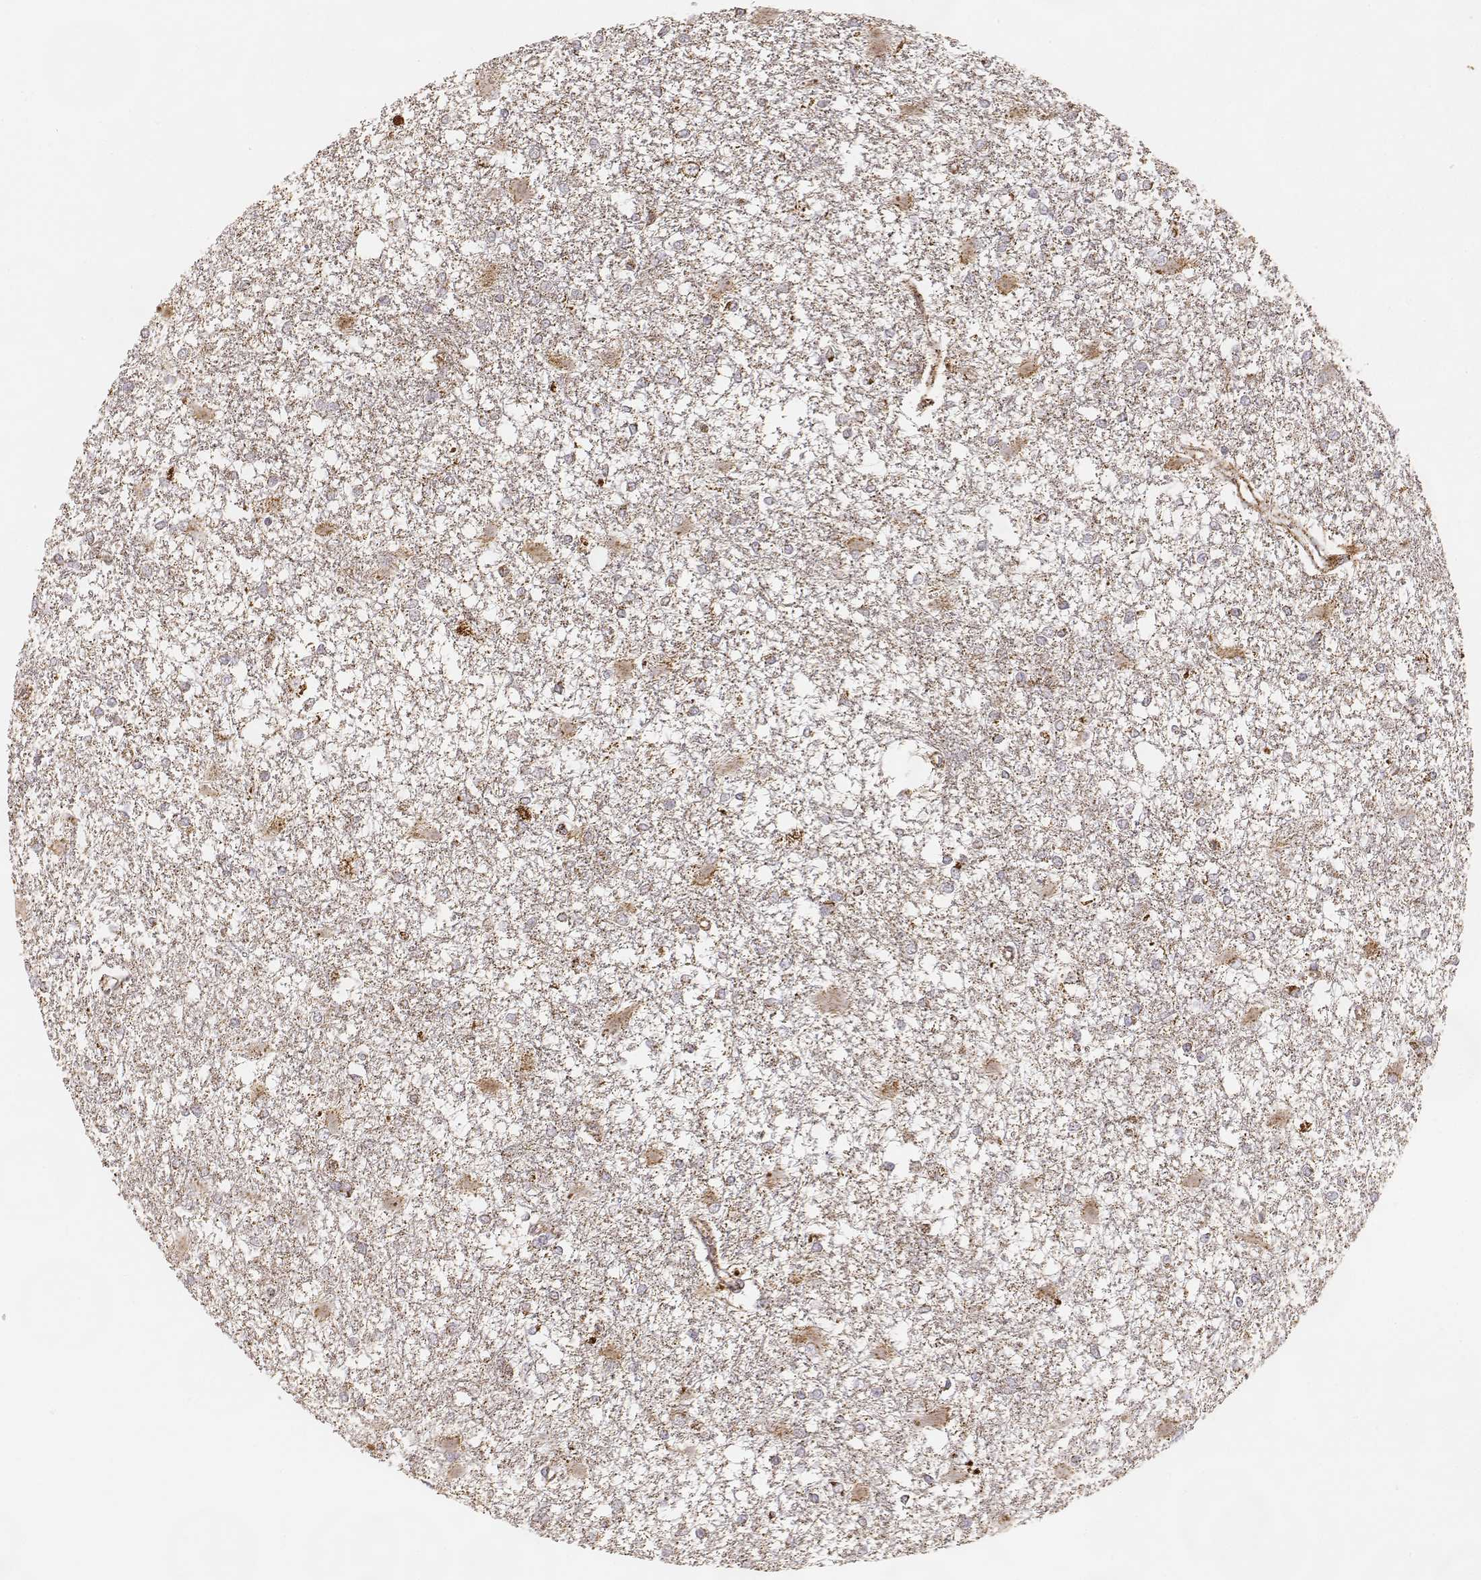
{"staining": {"intensity": "weak", "quantity": "<25%", "location": "cytoplasmic/membranous"}, "tissue": "glioma", "cell_type": "Tumor cells", "image_type": "cancer", "snomed": [{"axis": "morphology", "description": "Glioma, malignant, High grade"}, {"axis": "topography", "description": "Cerebral cortex"}], "caption": "Tumor cells are negative for brown protein staining in high-grade glioma (malignant).", "gene": "CS", "patient": {"sex": "male", "age": 79}}